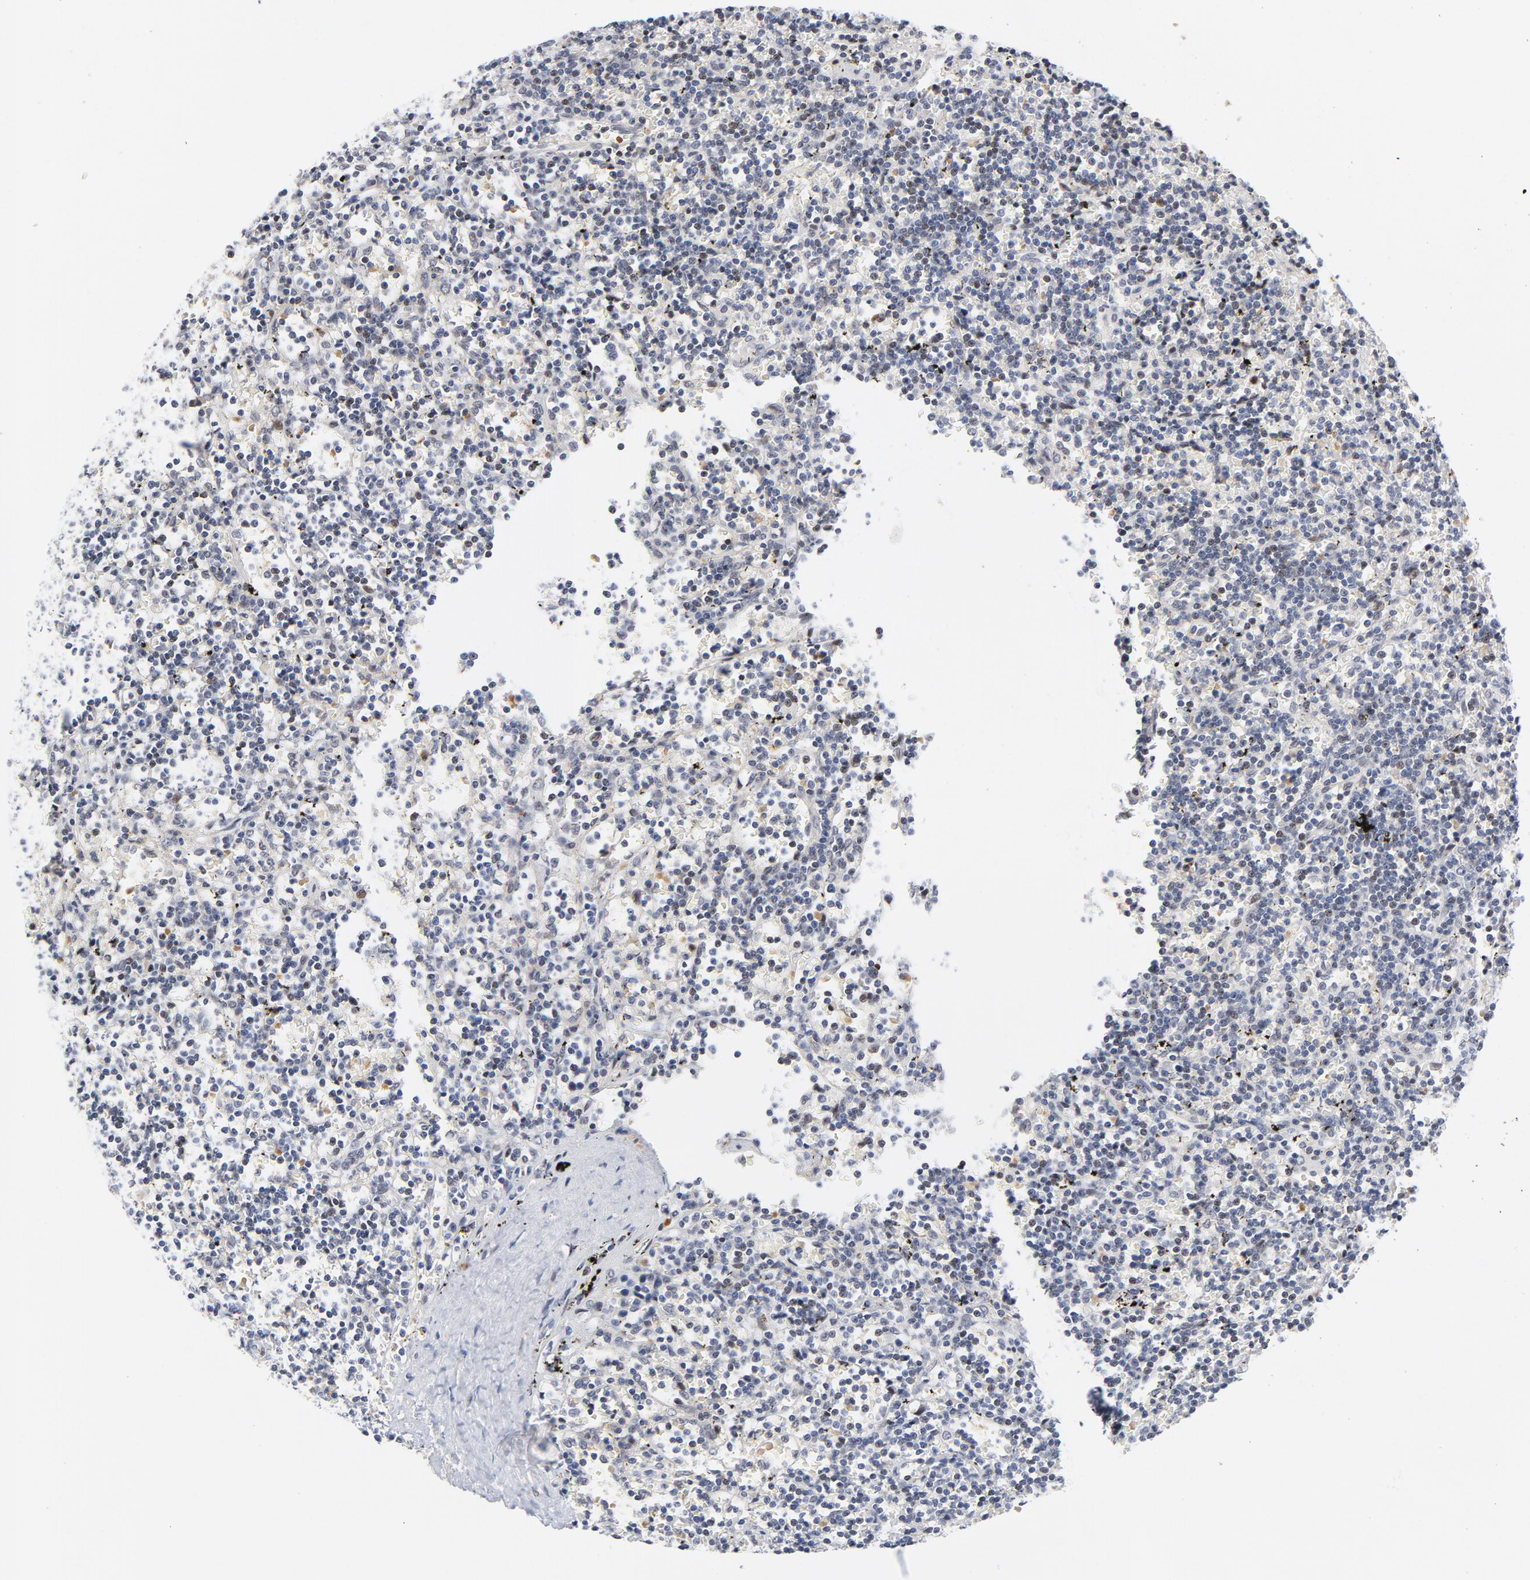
{"staining": {"intensity": "weak", "quantity": "<25%", "location": "nuclear"}, "tissue": "lymphoma", "cell_type": "Tumor cells", "image_type": "cancer", "snomed": [{"axis": "morphology", "description": "Malignant lymphoma, non-Hodgkin's type, Low grade"}, {"axis": "topography", "description": "Spleen"}], "caption": "This is an IHC micrograph of human malignant lymphoma, non-Hodgkin's type (low-grade). There is no expression in tumor cells.", "gene": "NFIC", "patient": {"sex": "male", "age": 60}}